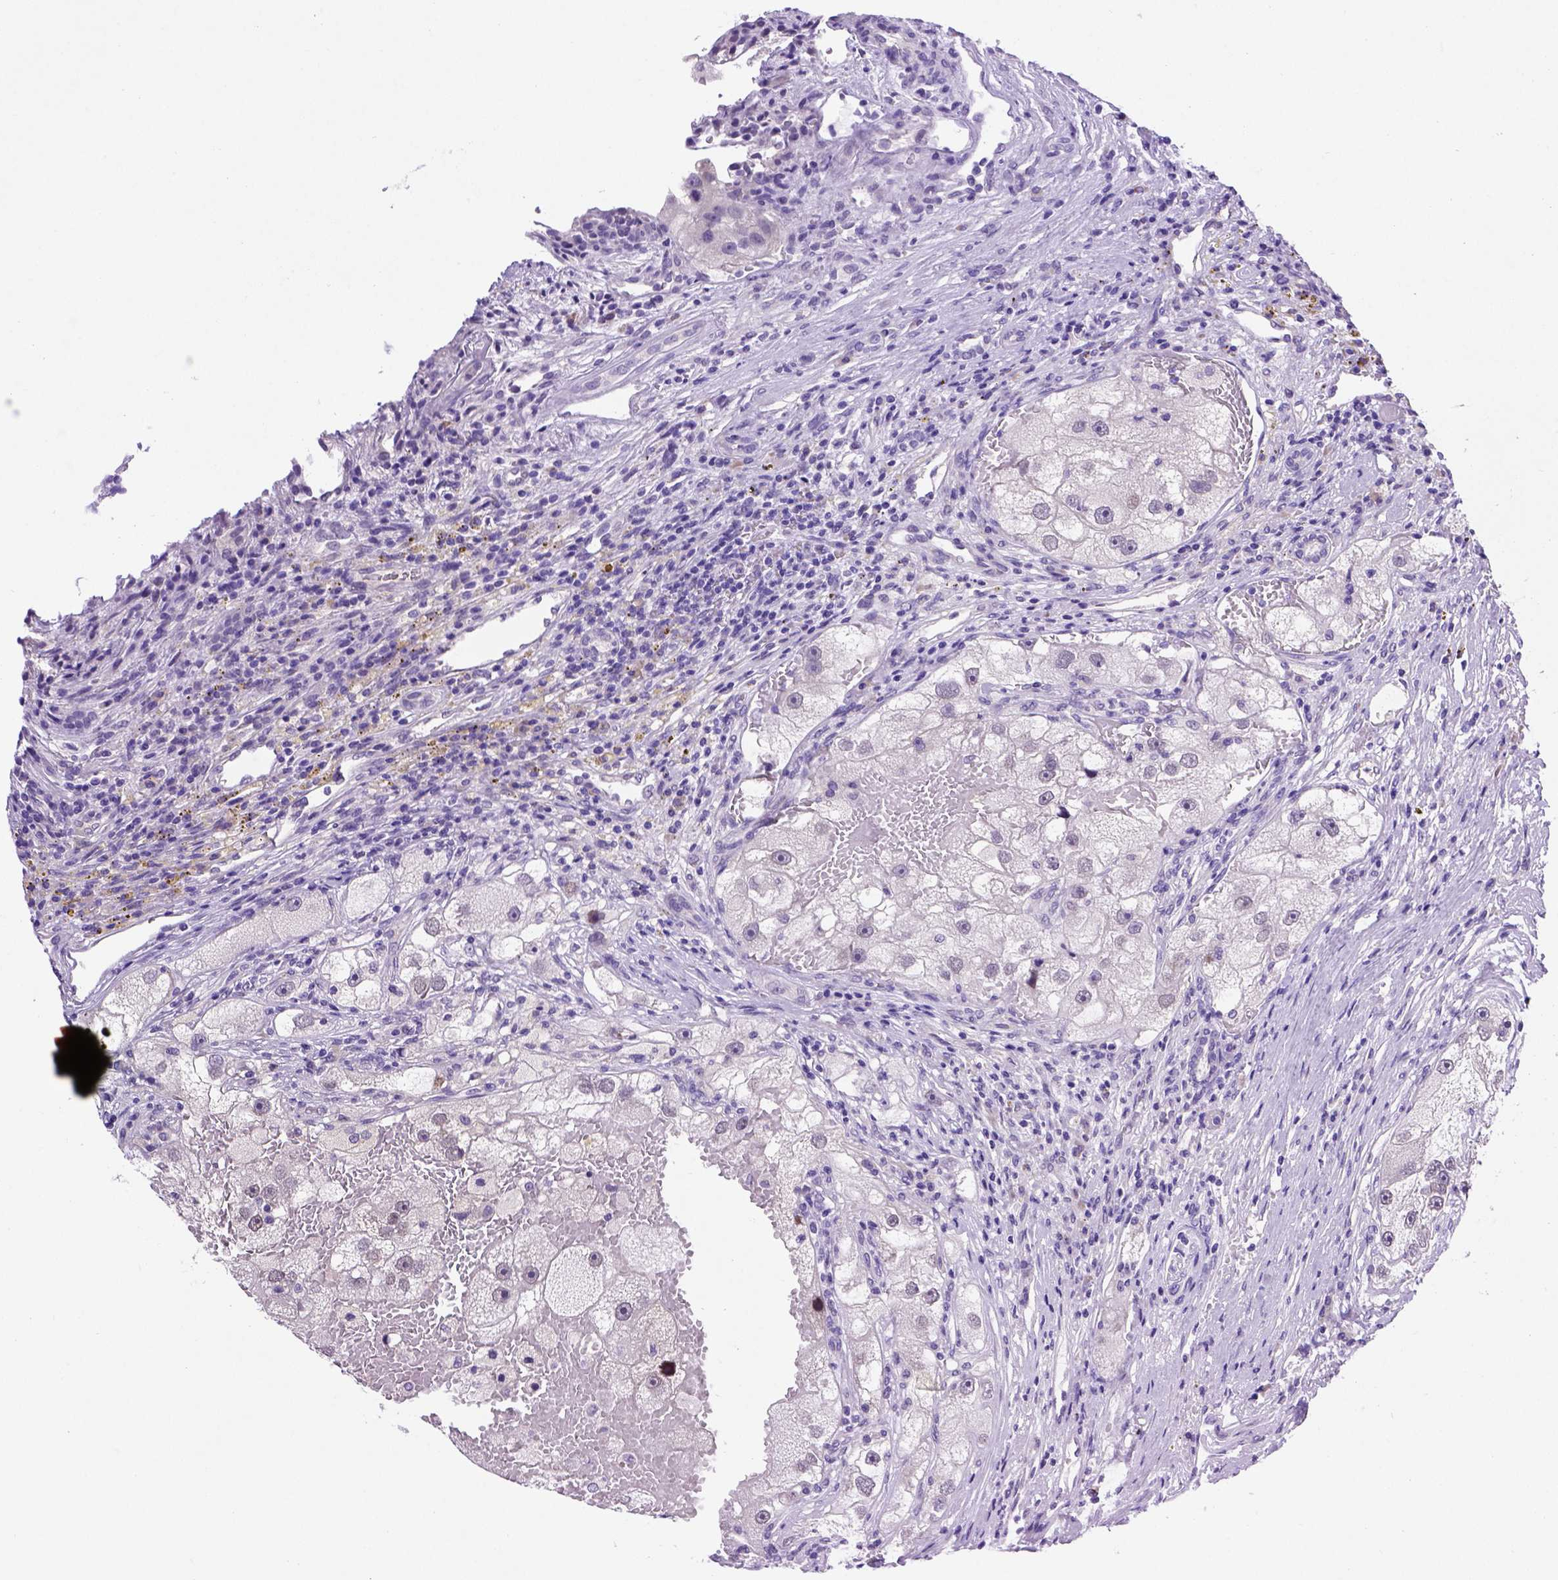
{"staining": {"intensity": "negative", "quantity": "none", "location": "none"}, "tissue": "renal cancer", "cell_type": "Tumor cells", "image_type": "cancer", "snomed": [{"axis": "morphology", "description": "Adenocarcinoma, NOS"}, {"axis": "topography", "description": "Kidney"}], "caption": "Immunohistochemistry (IHC) image of neoplastic tissue: human renal cancer (adenocarcinoma) stained with DAB (3,3'-diaminobenzidine) reveals no significant protein staining in tumor cells.", "gene": "FAM81B", "patient": {"sex": "male", "age": 63}}